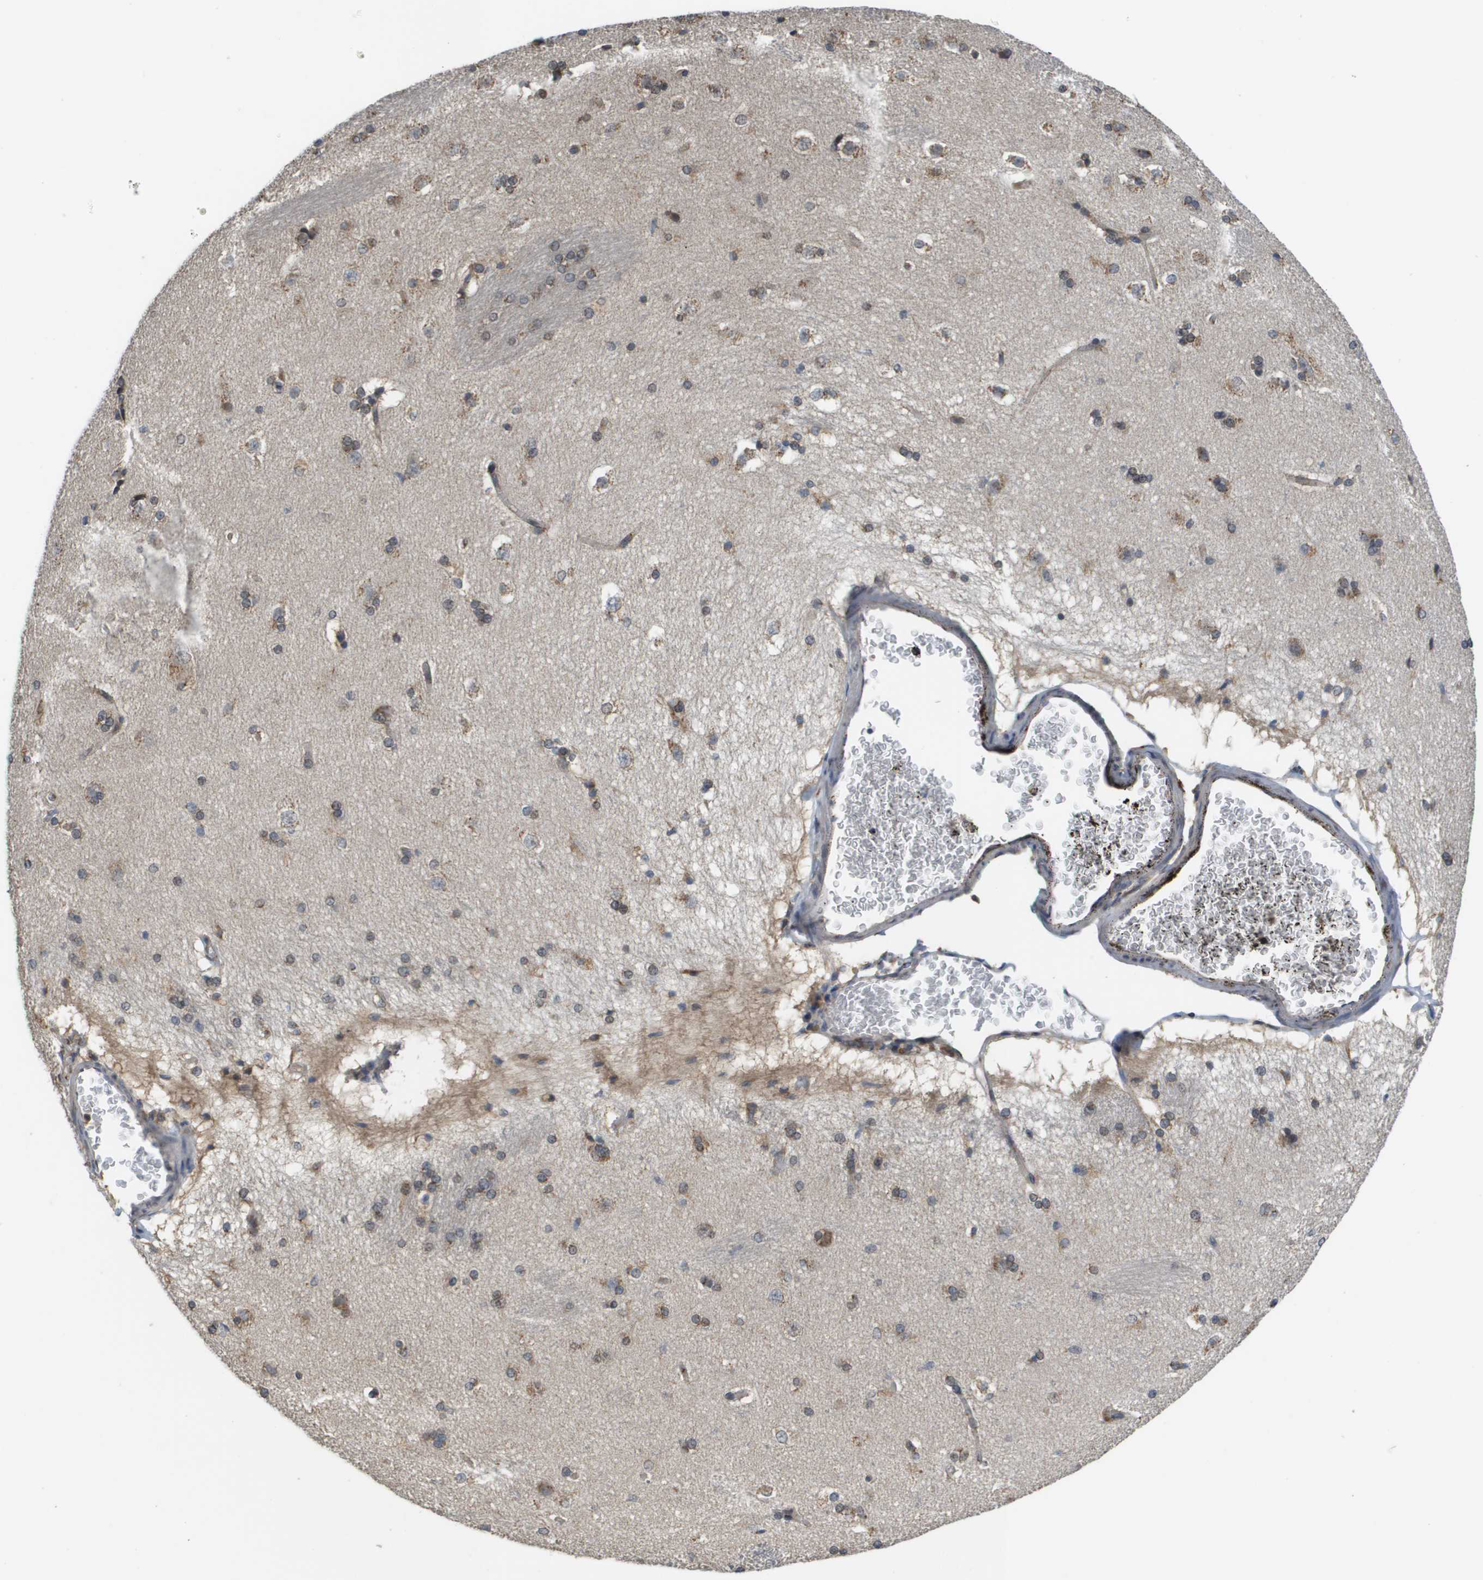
{"staining": {"intensity": "moderate", "quantity": "25%-75%", "location": "cytoplasmic/membranous"}, "tissue": "caudate", "cell_type": "Glial cells", "image_type": "normal", "snomed": [{"axis": "morphology", "description": "Normal tissue, NOS"}, {"axis": "topography", "description": "Lateral ventricle wall"}], "caption": "Immunohistochemical staining of normal human caudate exhibits medium levels of moderate cytoplasmic/membranous expression in about 25%-75% of glial cells. The protein is shown in brown color, while the nuclei are stained blue.", "gene": "PCK1", "patient": {"sex": "female", "age": 19}}